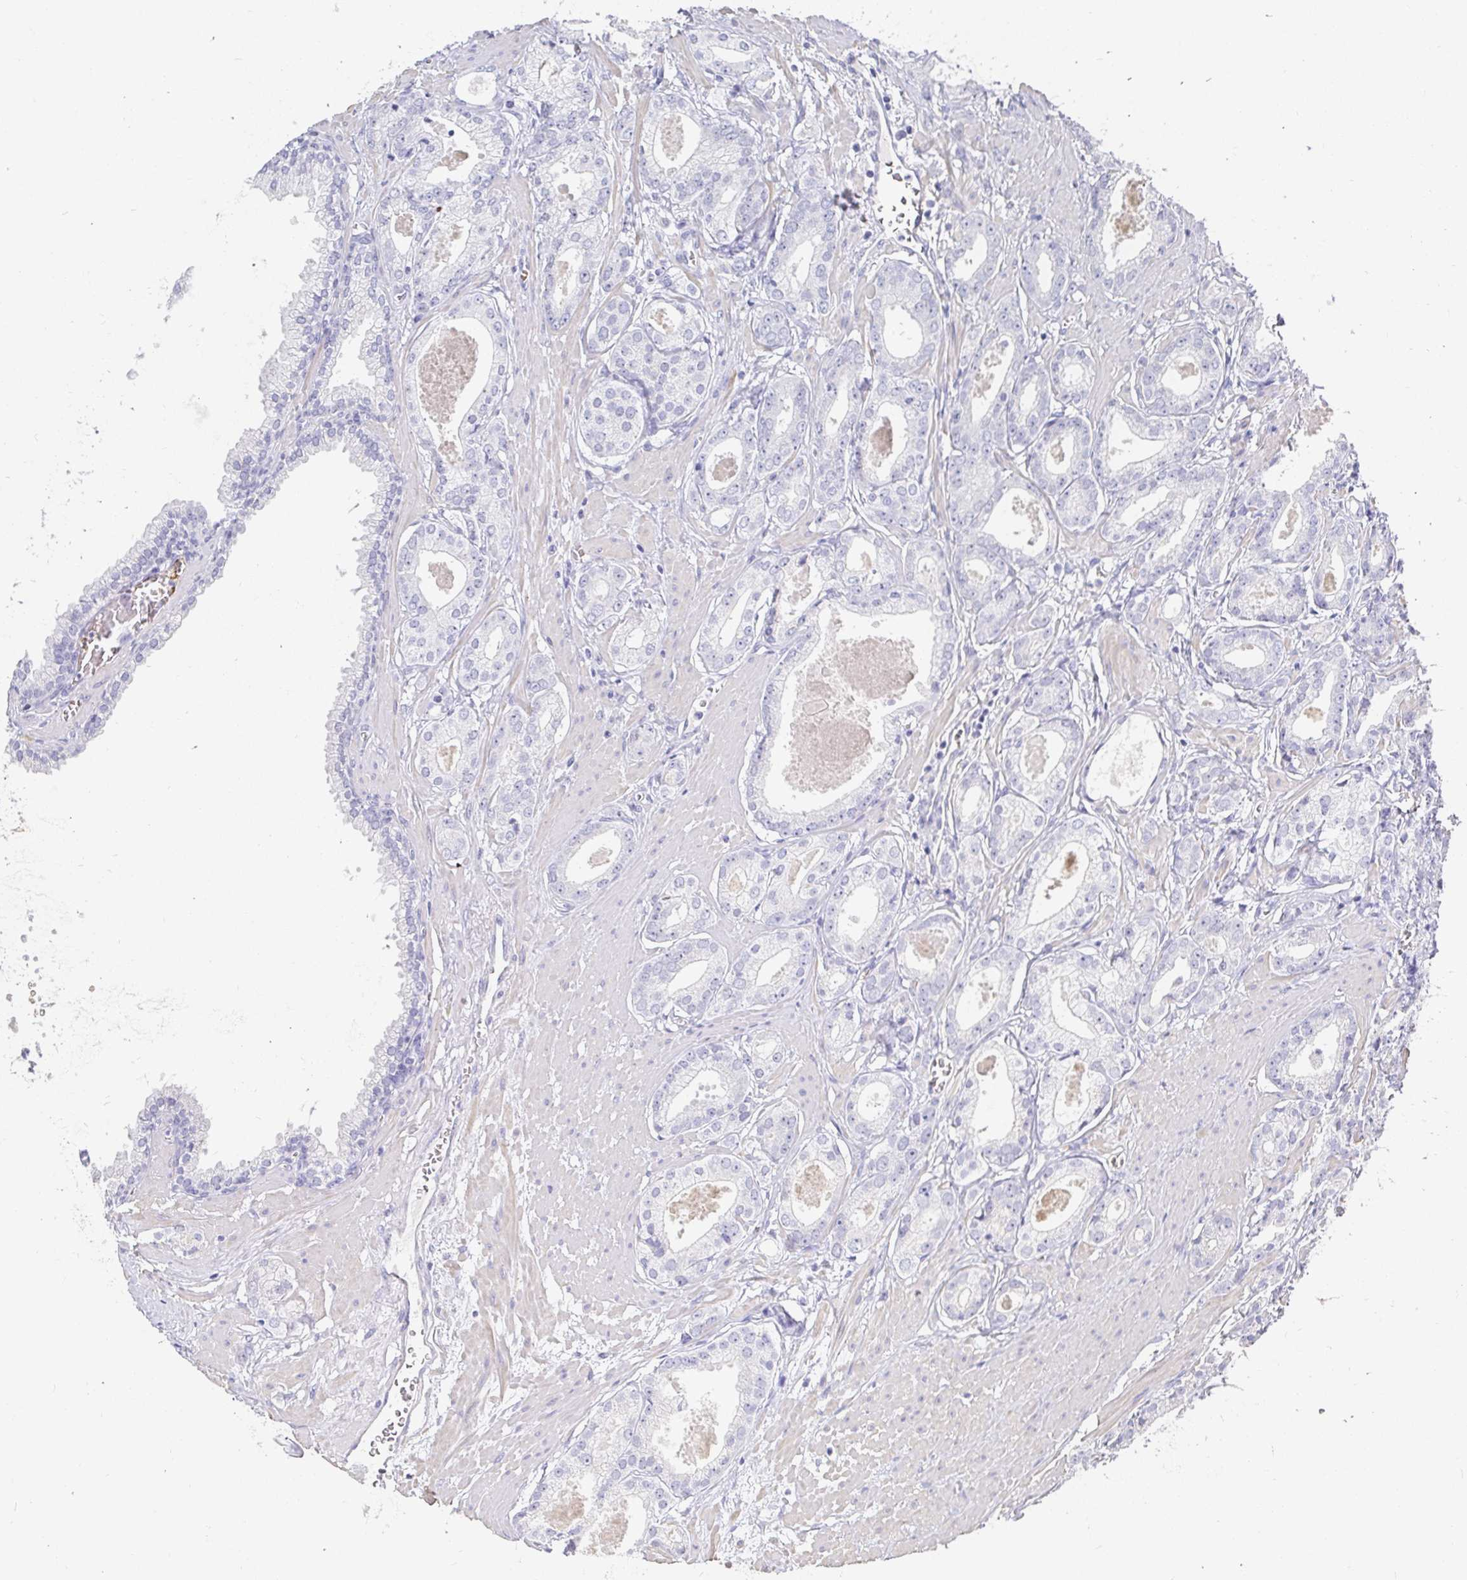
{"staining": {"intensity": "negative", "quantity": "none", "location": "none"}, "tissue": "prostate cancer", "cell_type": "Tumor cells", "image_type": "cancer", "snomed": [{"axis": "morphology", "description": "Adenocarcinoma, NOS"}, {"axis": "morphology", "description": "Adenocarcinoma, Low grade"}, {"axis": "topography", "description": "Prostate"}], "caption": "High magnification brightfield microscopy of prostate cancer stained with DAB (3,3'-diaminobenzidine) (brown) and counterstained with hematoxylin (blue): tumor cells show no significant positivity. Nuclei are stained in blue.", "gene": "FGF21", "patient": {"sex": "male", "age": 64}}